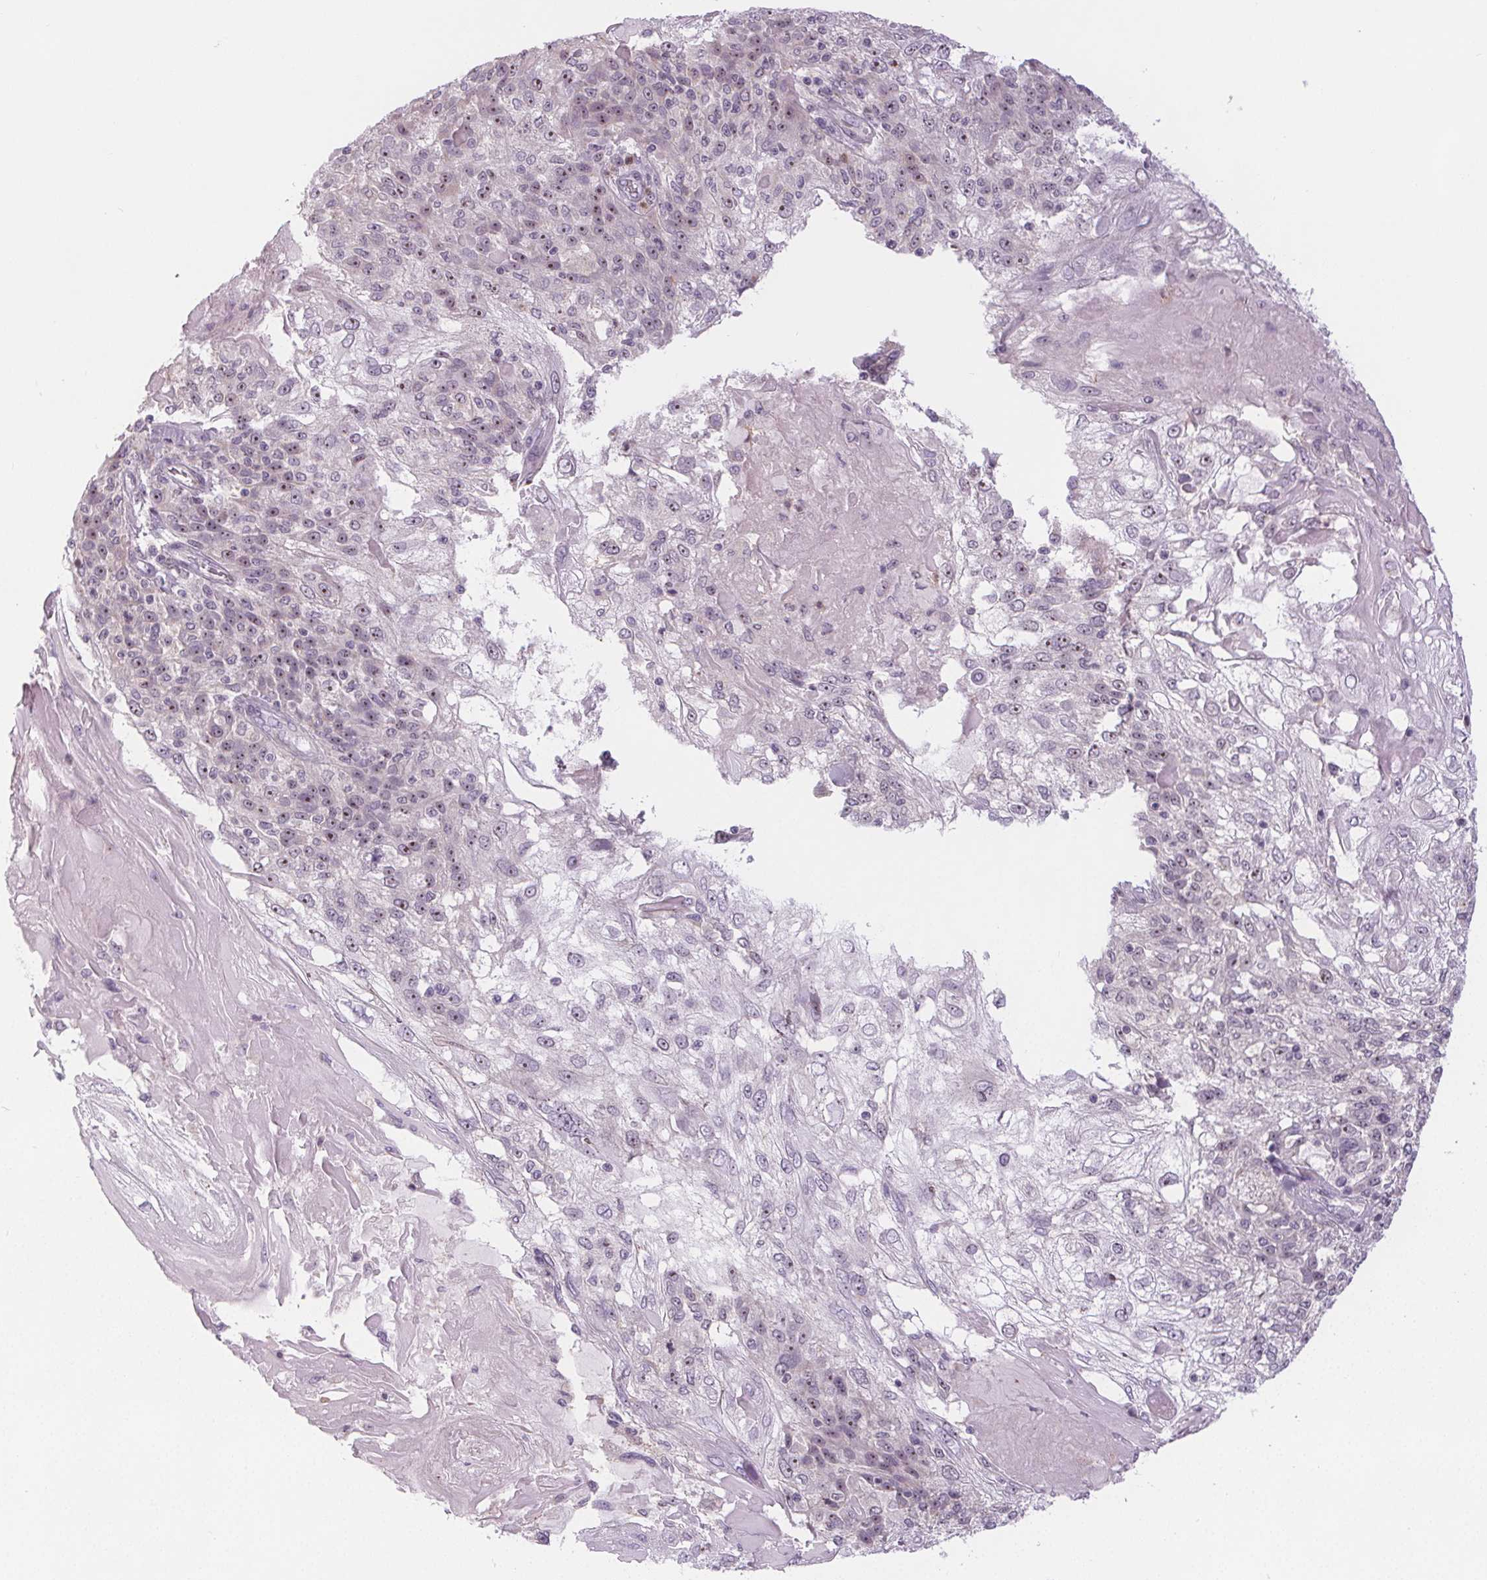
{"staining": {"intensity": "moderate", "quantity": "25%-75%", "location": "nuclear"}, "tissue": "skin cancer", "cell_type": "Tumor cells", "image_type": "cancer", "snomed": [{"axis": "morphology", "description": "Normal tissue, NOS"}, {"axis": "morphology", "description": "Squamous cell carcinoma, NOS"}, {"axis": "topography", "description": "Skin"}], "caption": "Brown immunohistochemical staining in squamous cell carcinoma (skin) demonstrates moderate nuclear expression in about 25%-75% of tumor cells.", "gene": "NOLC1", "patient": {"sex": "female", "age": 83}}